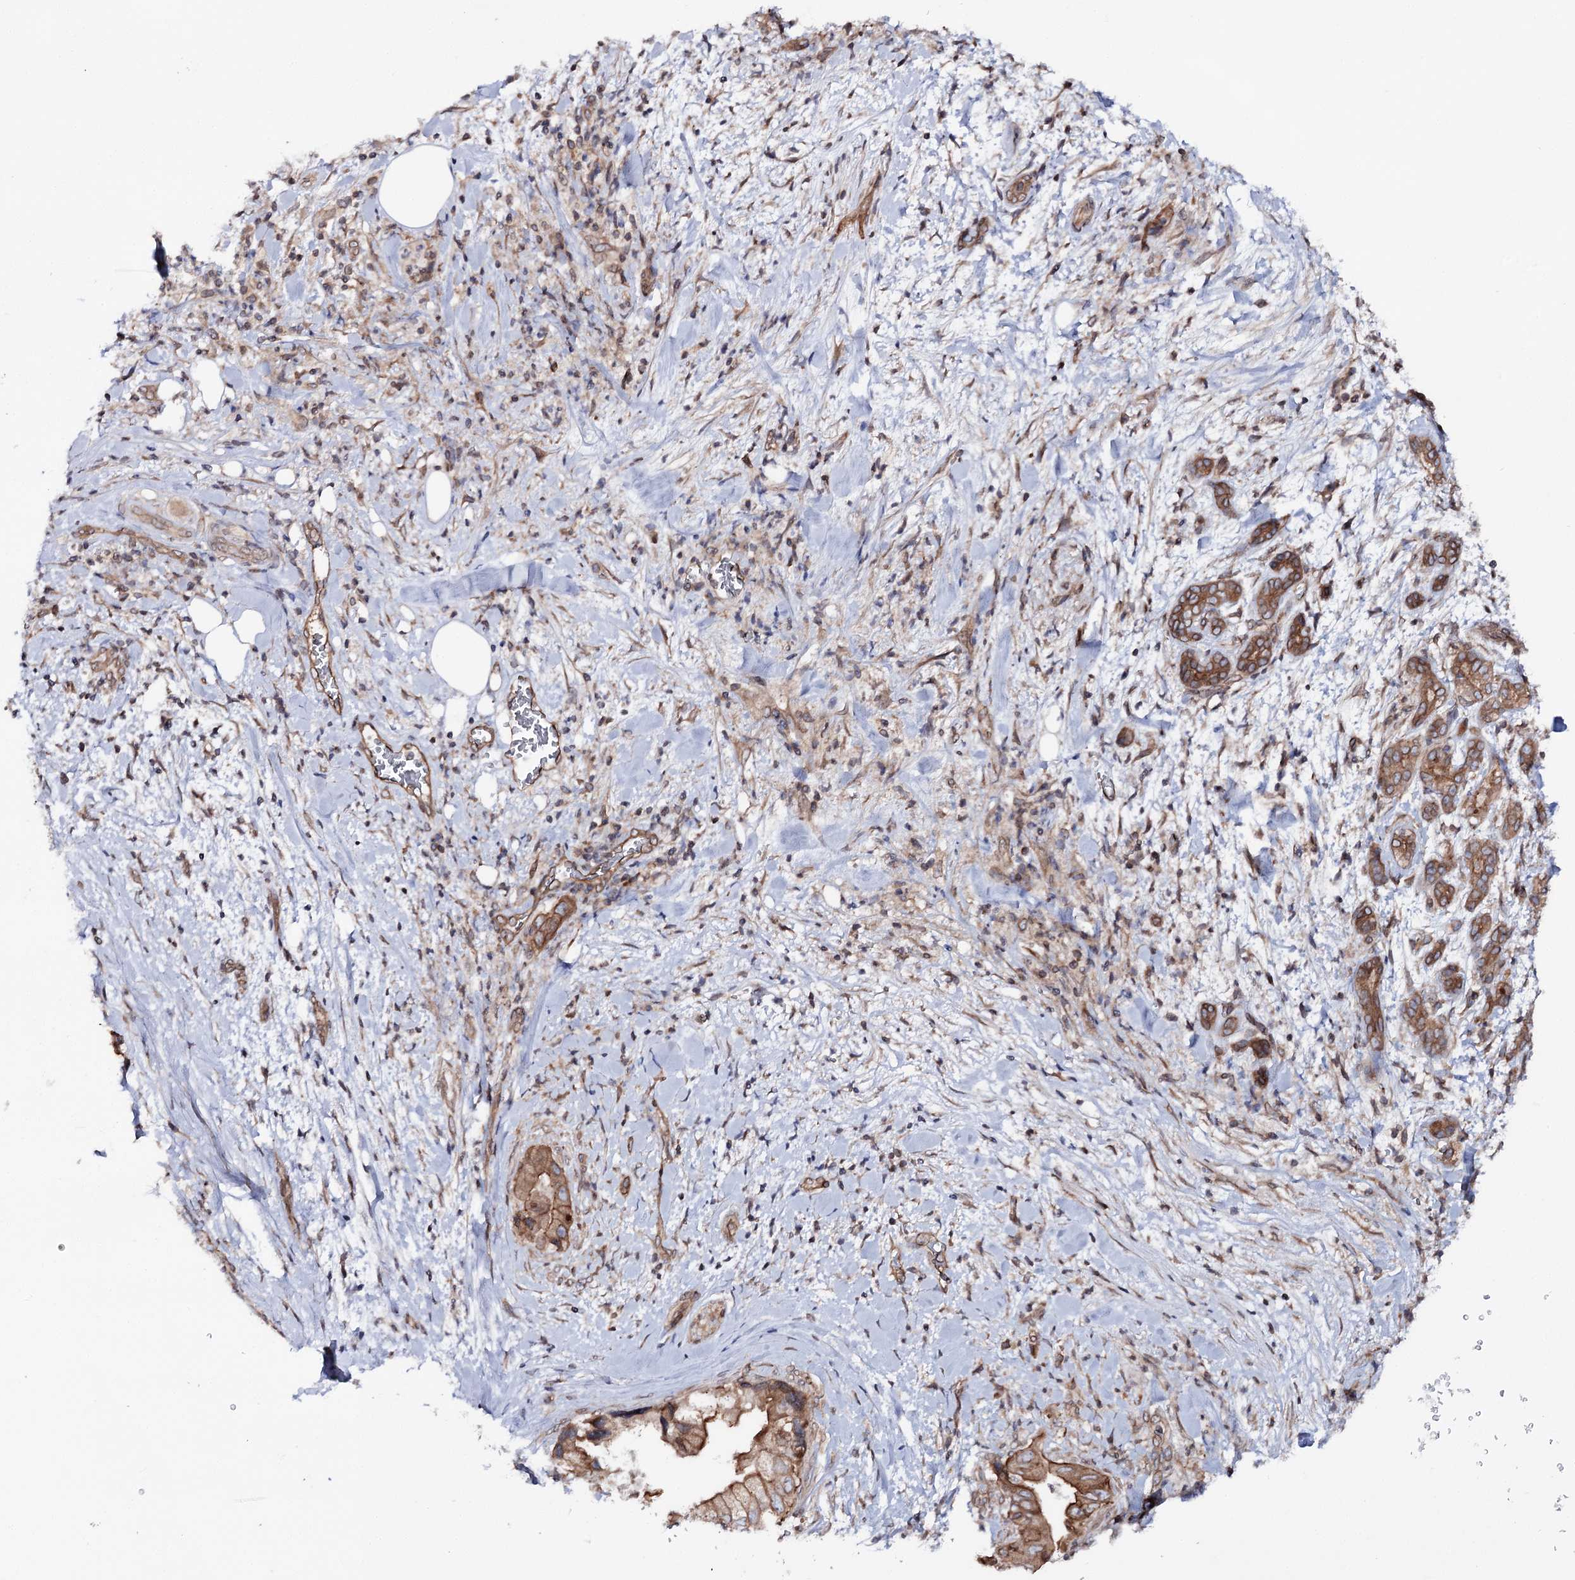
{"staining": {"intensity": "moderate", "quantity": ">75%", "location": "cytoplasmic/membranous"}, "tissue": "pancreatic cancer", "cell_type": "Tumor cells", "image_type": "cancer", "snomed": [{"axis": "morphology", "description": "Adenocarcinoma, NOS"}, {"axis": "topography", "description": "Pancreas"}], "caption": "An image of human pancreatic cancer stained for a protein shows moderate cytoplasmic/membranous brown staining in tumor cells.", "gene": "FGFR1OP2", "patient": {"sex": "female", "age": 78}}